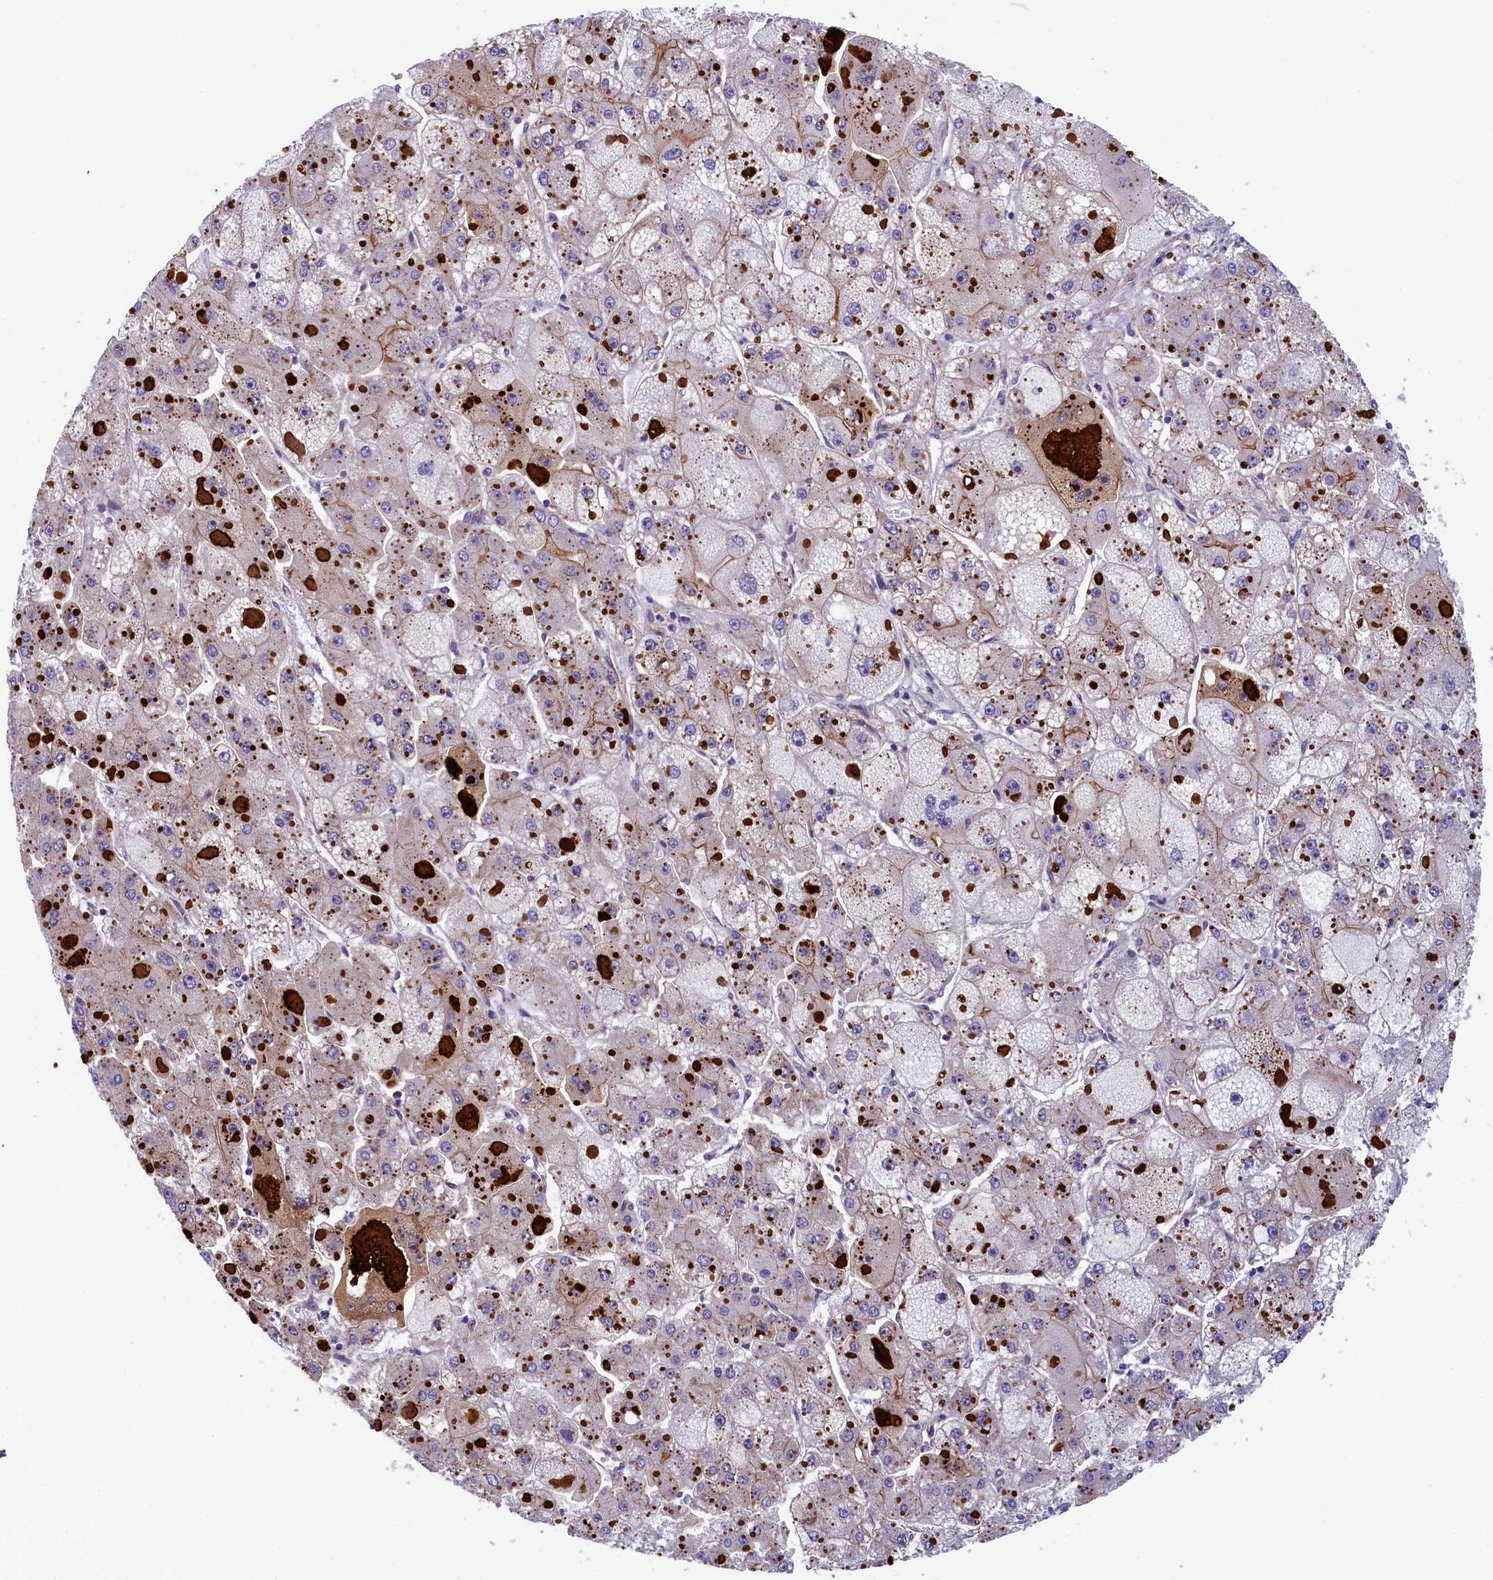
{"staining": {"intensity": "weak", "quantity": "25%-75%", "location": "cytoplasmic/membranous"}, "tissue": "liver cancer", "cell_type": "Tumor cells", "image_type": "cancer", "snomed": [{"axis": "morphology", "description": "Carcinoma, Hepatocellular, NOS"}, {"axis": "topography", "description": "Liver"}], "caption": "IHC of liver hepatocellular carcinoma displays low levels of weak cytoplasmic/membranous staining in approximately 25%-75% of tumor cells. The staining was performed using DAB, with brown indicating positive protein expression. Nuclei are stained blue with hematoxylin.", "gene": "ARL14EP", "patient": {"sex": "female", "age": 73}}